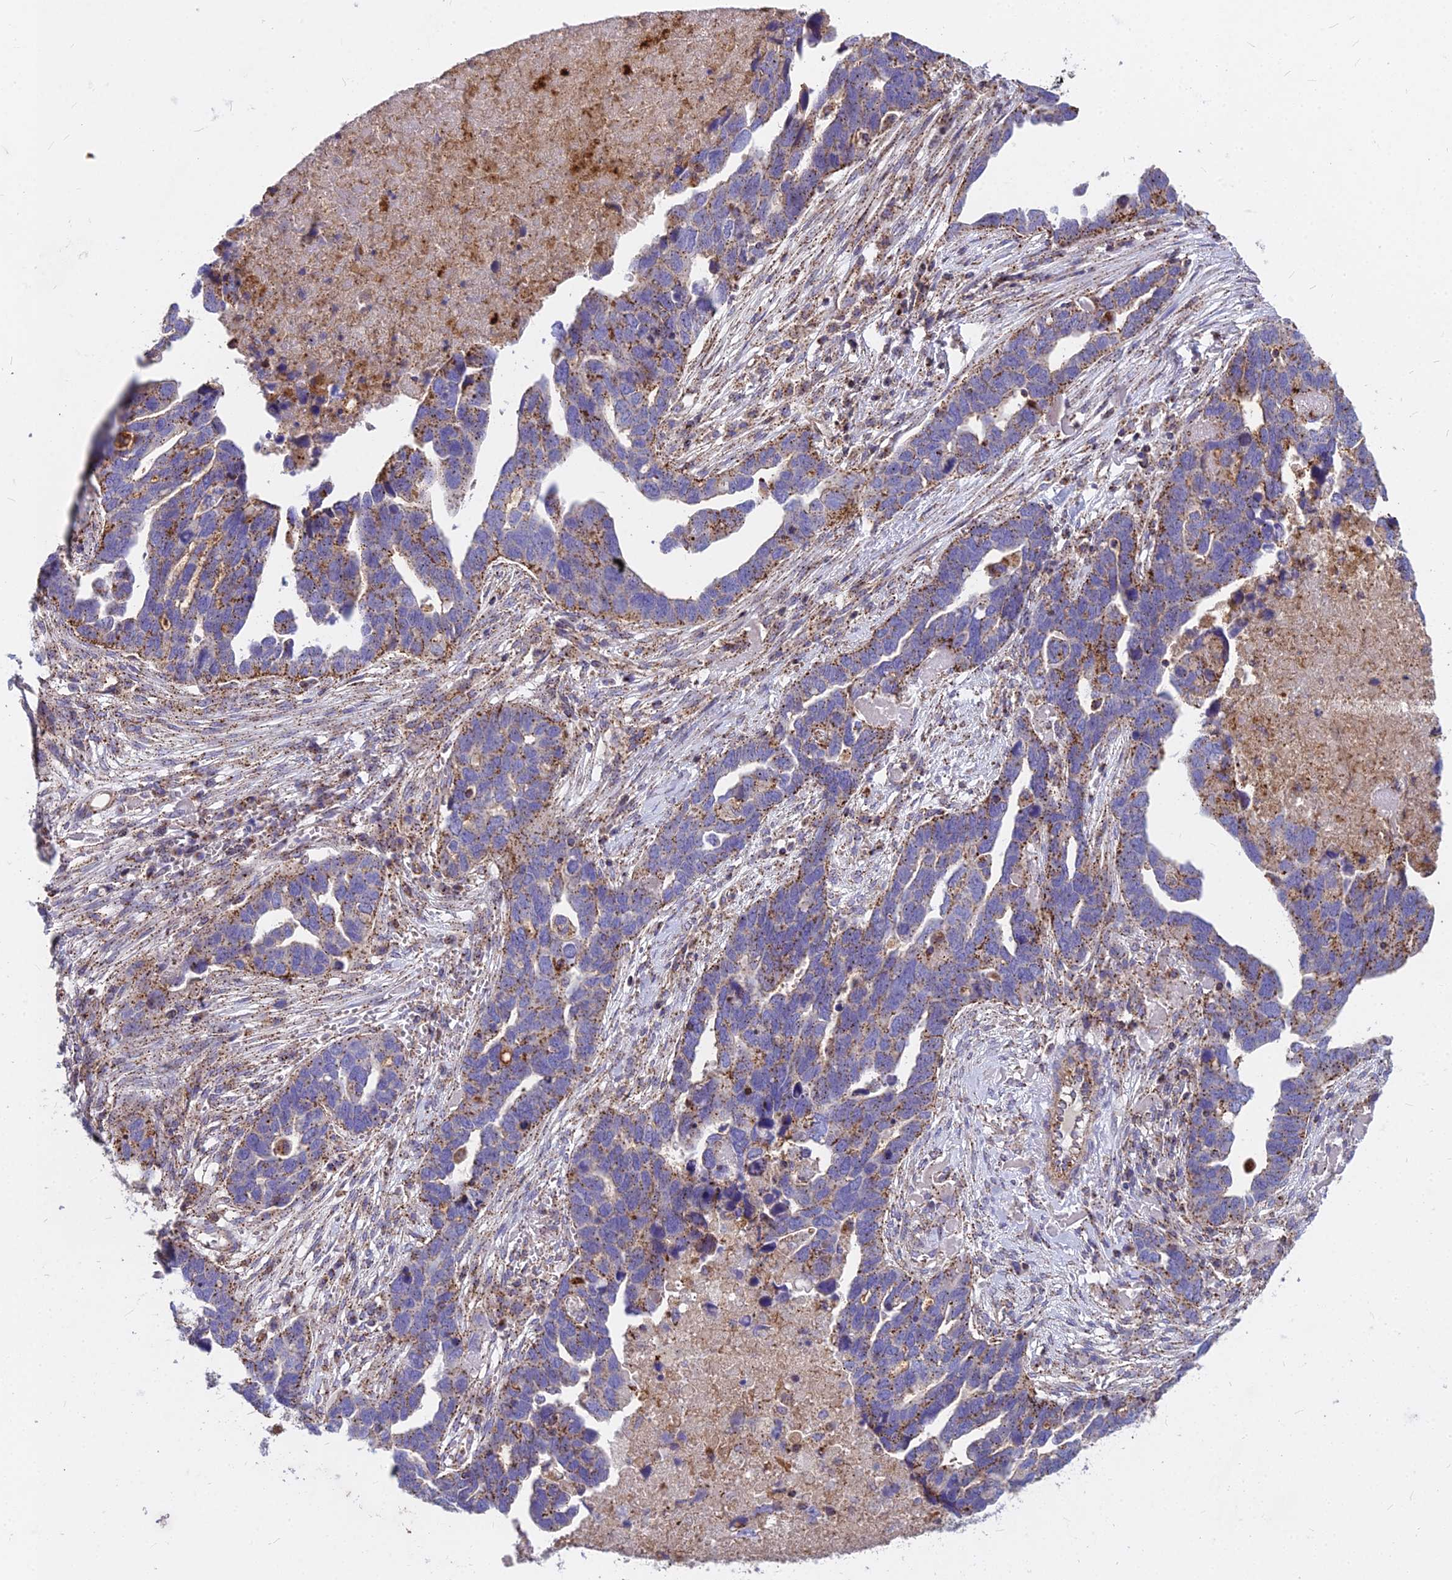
{"staining": {"intensity": "moderate", "quantity": "25%-75%", "location": "cytoplasmic/membranous"}, "tissue": "ovarian cancer", "cell_type": "Tumor cells", "image_type": "cancer", "snomed": [{"axis": "morphology", "description": "Cystadenocarcinoma, serous, NOS"}, {"axis": "topography", "description": "Ovary"}], "caption": "A brown stain highlights moderate cytoplasmic/membranous expression of a protein in human ovarian cancer (serous cystadenocarcinoma) tumor cells.", "gene": "FRMPD1", "patient": {"sex": "female", "age": 54}}